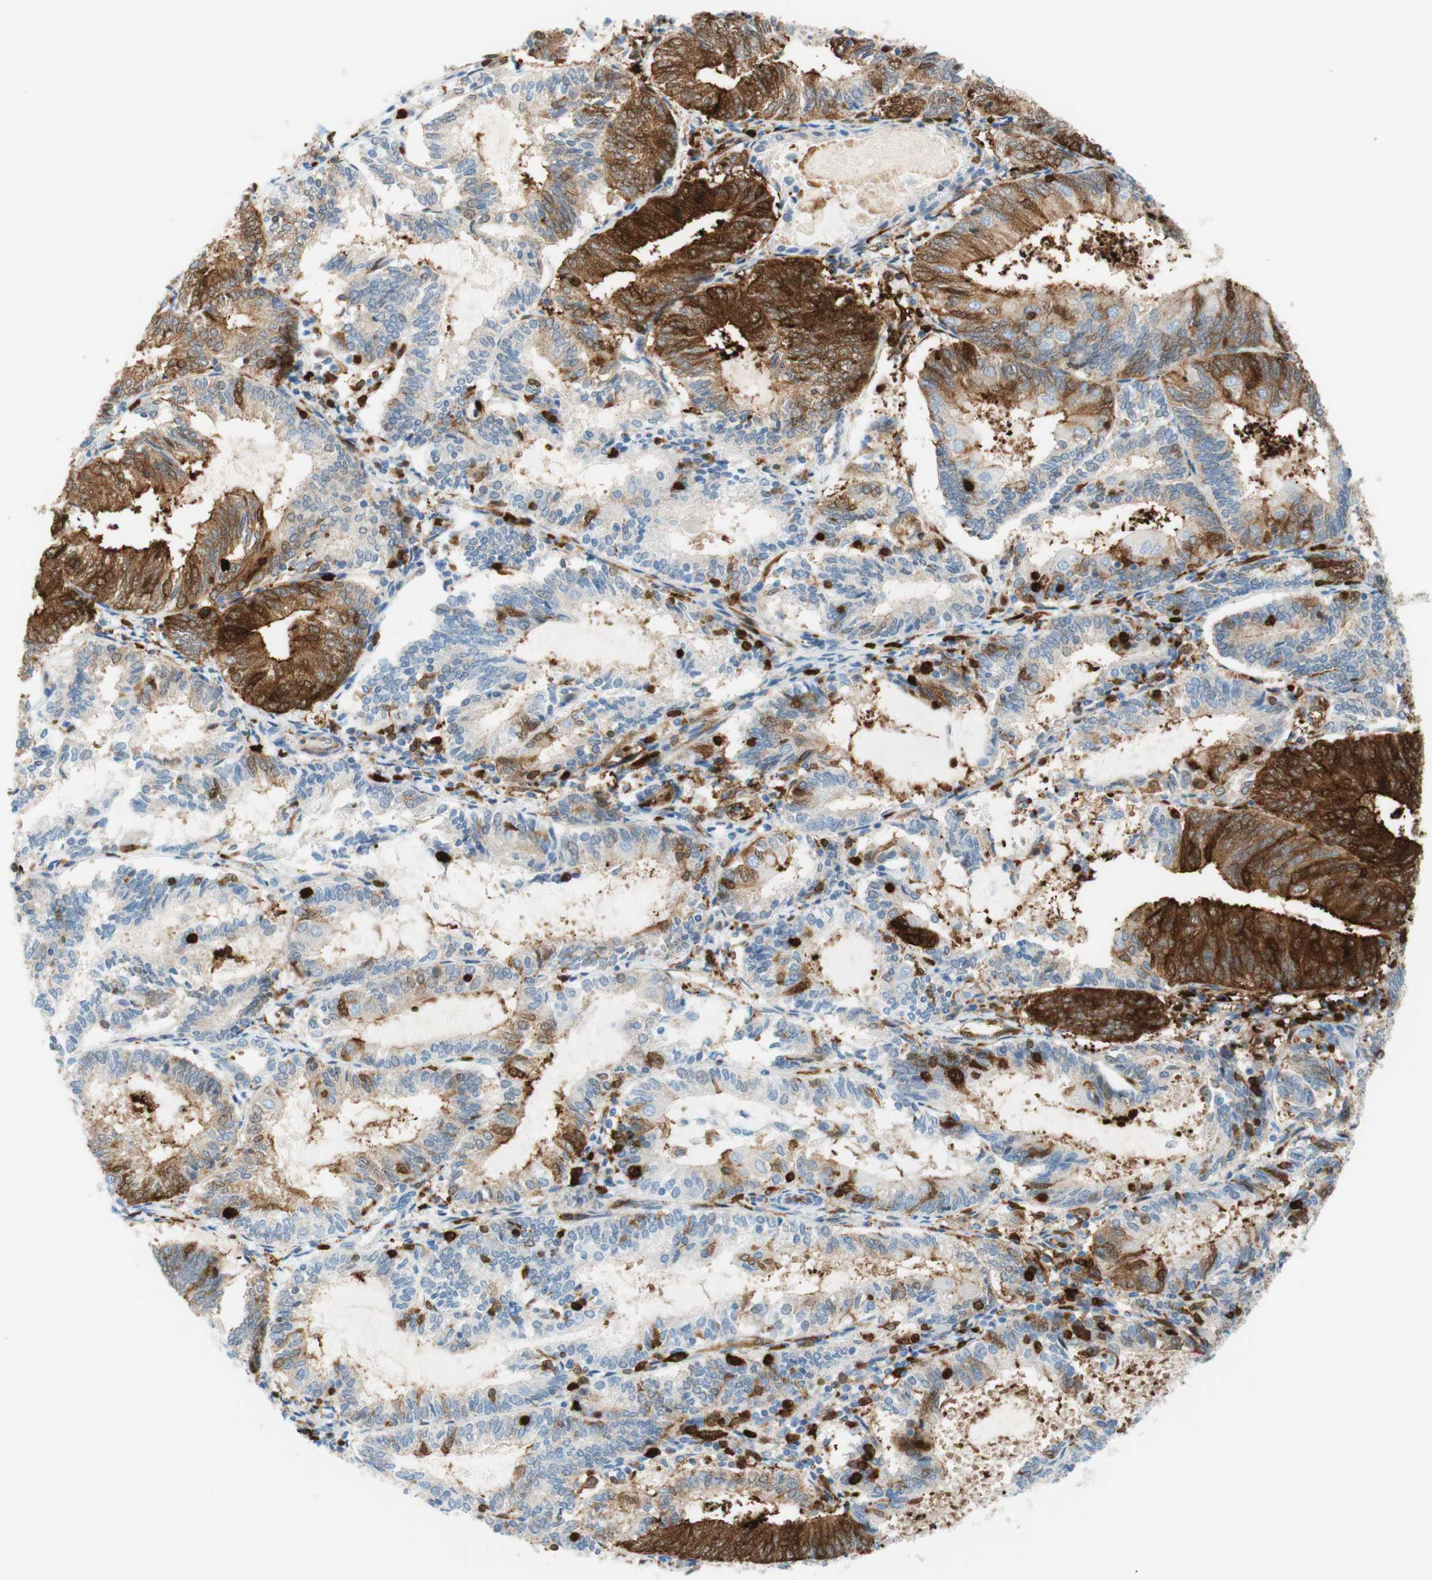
{"staining": {"intensity": "strong", "quantity": "<25%", "location": "cytoplasmic/membranous"}, "tissue": "endometrial cancer", "cell_type": "Tumor cells", "image_type": "cancer", "snomed": [{"axis": "morphology", "description": "Adenocarcinoma, NOS"}, {"axis": "topography", "description": "Endometrium"}], "caption": "Tumor cells demonstrate medium levels of strong cytoplasmic/membranous expression in approximately <25% of cells in adenocarcinoma (endometrial). (DAB (3,3'-diaminobenzidine) = brown stain, brightfield microscopy at high magnification).", "gene": "STMN1", "patient": {"sex": "female", "age": 81}}